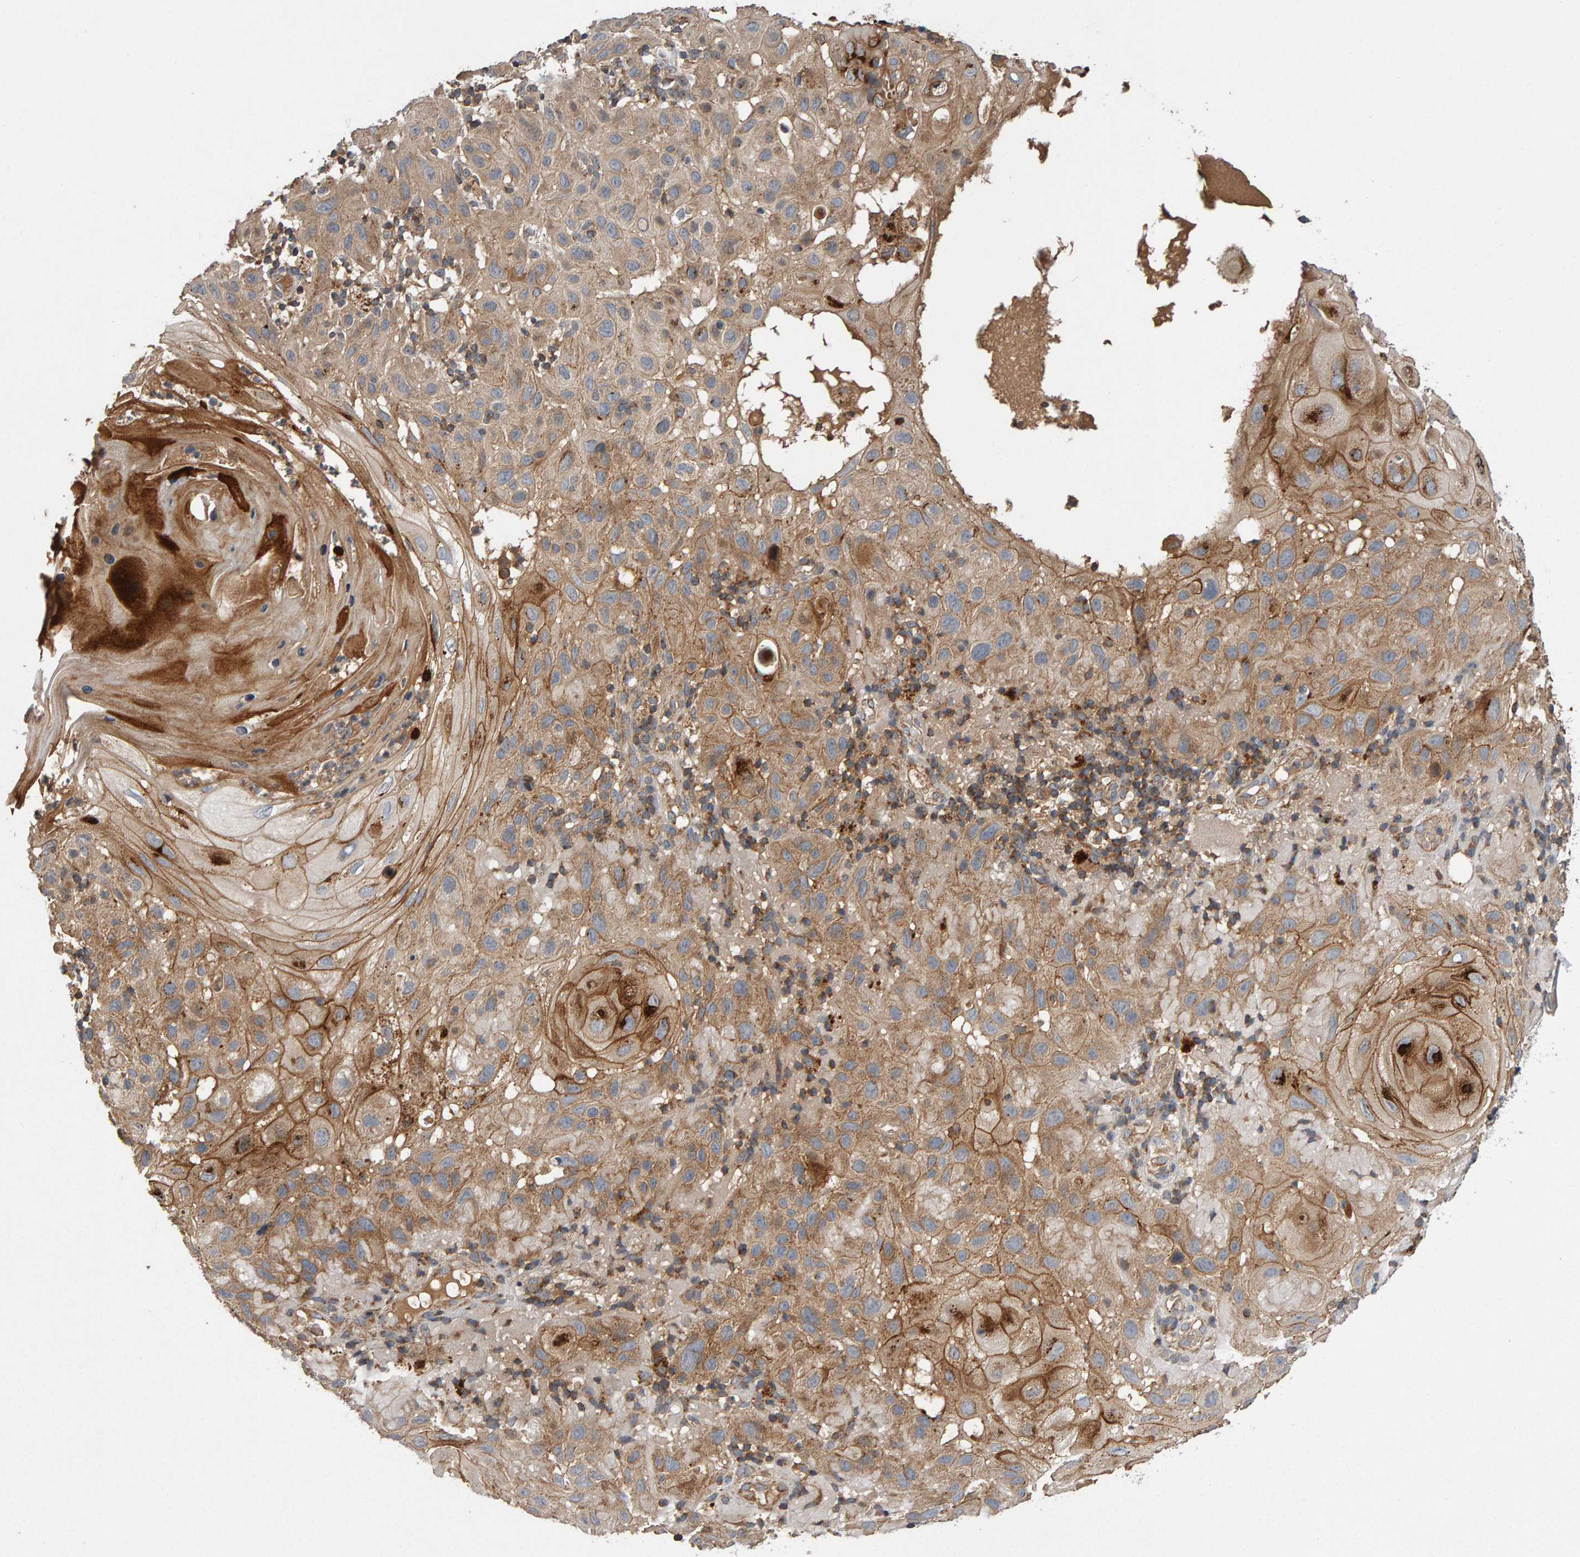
{"staining": {"intensity": "moderate", "quantity": ">75%", "location": "cytoplasmic/membranous"}, "tissue": "skin cancer", "cell_type": "Tumor cells", "image_type": "cancer", "snomed": [{"axis": "morphology", "description": "Squamous cell carcinoma, NOS"}, {"axis": "topography", "description": "Skin"}], "caption": "Tumor cells demonstrate medium levels of moderate cytoplasmic/membranous expression in about >75% of cells in human squamous cell carcinoma (skin).", "gene": "PGS1", "patient": {"sex": "female", "age": 96}}